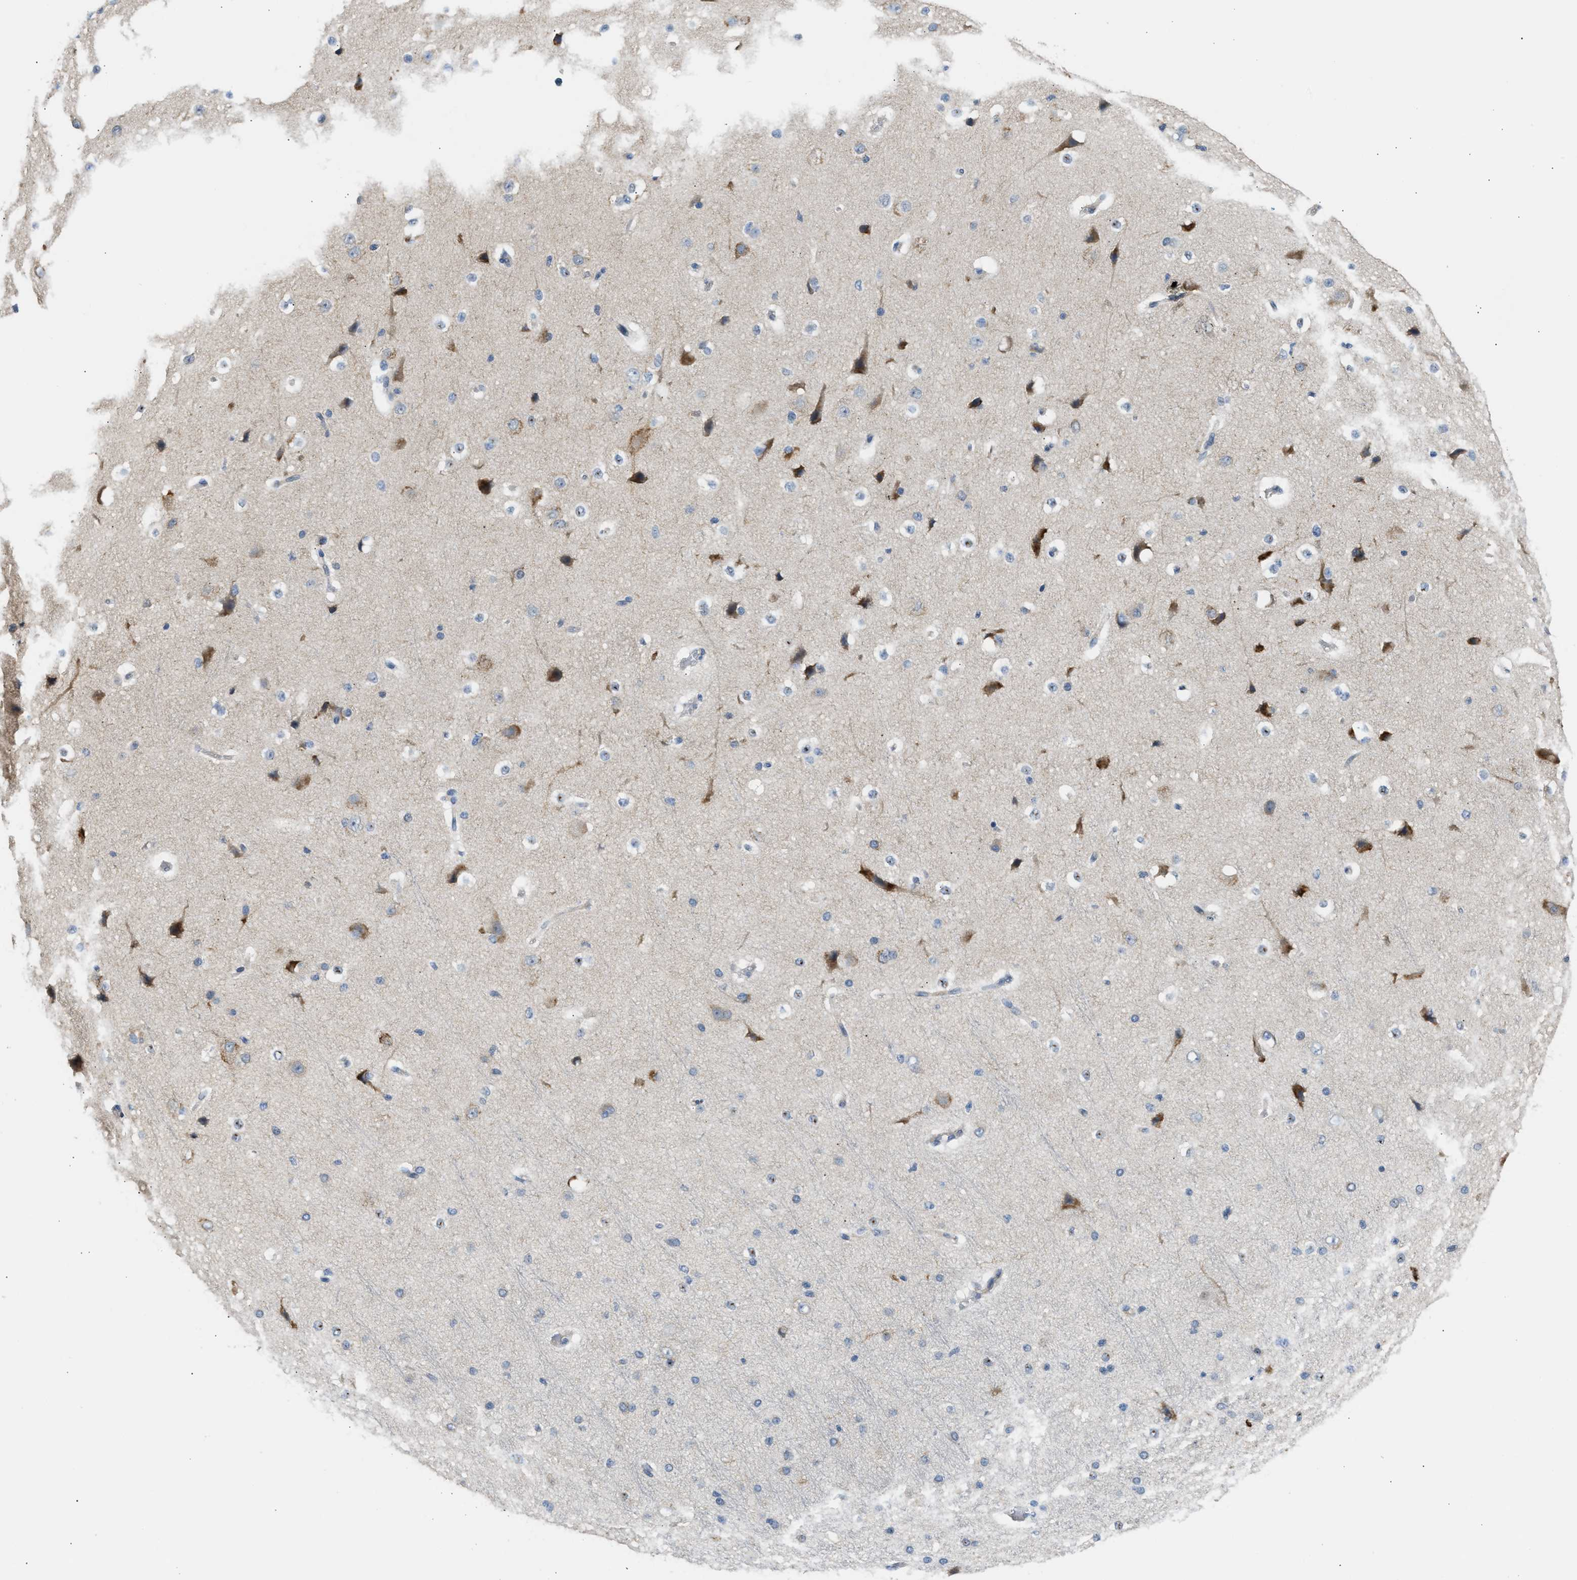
{"staining": {"intensity": "negative", "quantity": "none", "location": "none"}, "tissue": "cerebral cortex", "cell_type": "Endothelial cells", "image_type": "normal", "snomed": [{"axis": "morphology", "description": "Normal tissue, NOS"}, {"axis": "morphology", "description": "Developmental malformation"}, {"axis": "topography", "description": "Cerebral cortex"}], "caption": "Immunohistochemistry (IHC) photomicrograph of normal cerebral cortex: human cerebral cortex stained with DAB (3,3'-diaminobenzidine) demonstrates no significant protein staining in endothelial cells. Brightfield microscopy of IHC stained with DAB (3,3'-diaminobenzidine) (brown) and hematoxylin (blue), captured at high magnification.", "gene": "KCNC2", "patient": {"sex": "female", "age": 30}}